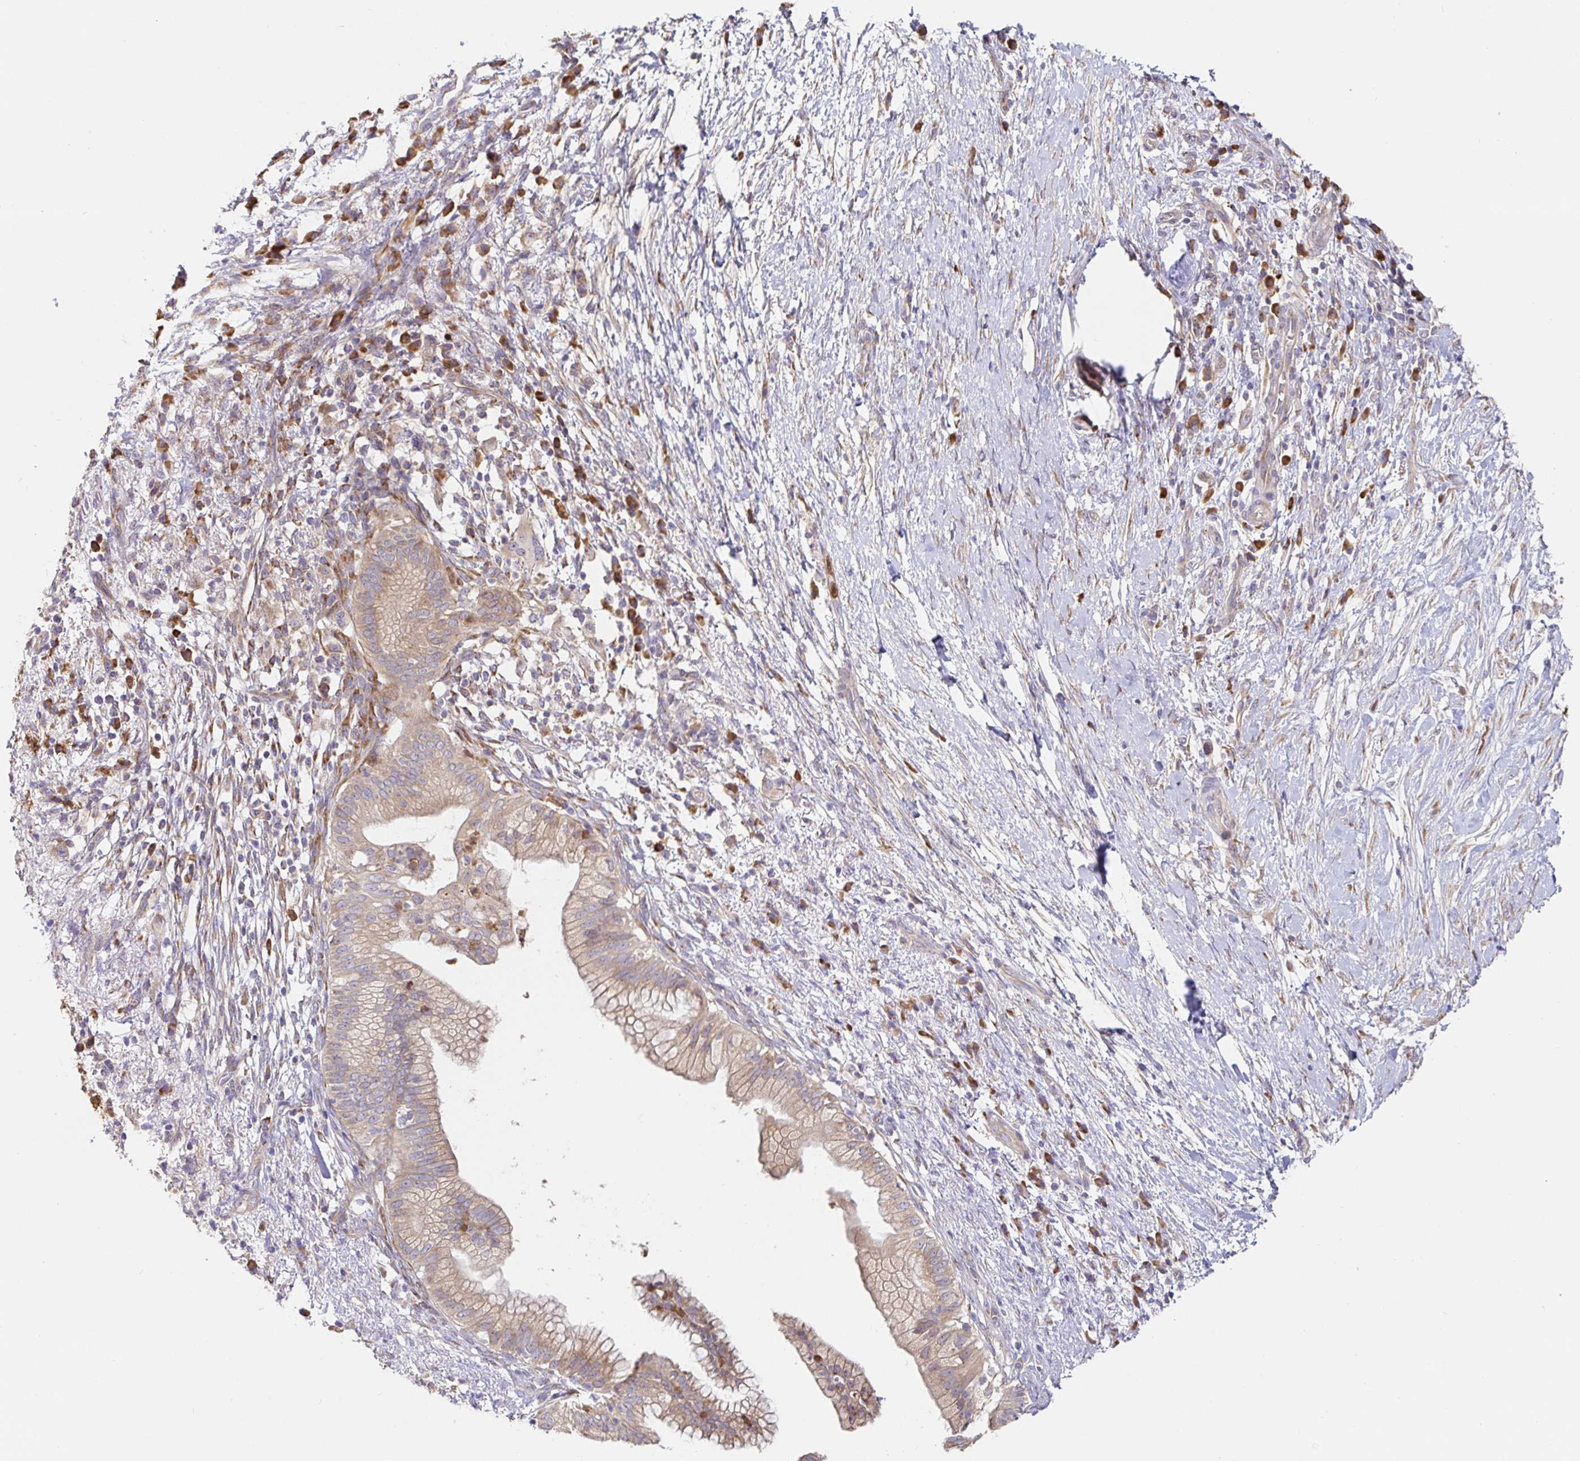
{"staining": {"intensity": "weak", "quantity": ">75%", "location": "cytoplasmic/membranous"}, "tissue": "pancreatic cancer", "cell_type": "Tumor cells", "image_type": "cancer", "snomed": [{"axis": "morphology", "description": "Adenocarcinoma, NOS"}, {"axis": "topography", "description": "Pancreas"}], "caption": "Protein expression by IHC shows weak cytoplasmic/membranous staining in approximately >75% of tumor cells in adenocarcinoma (pancreatic).", "gene": "PDPK1", "patient": {"sex": "female", "age": 72}}